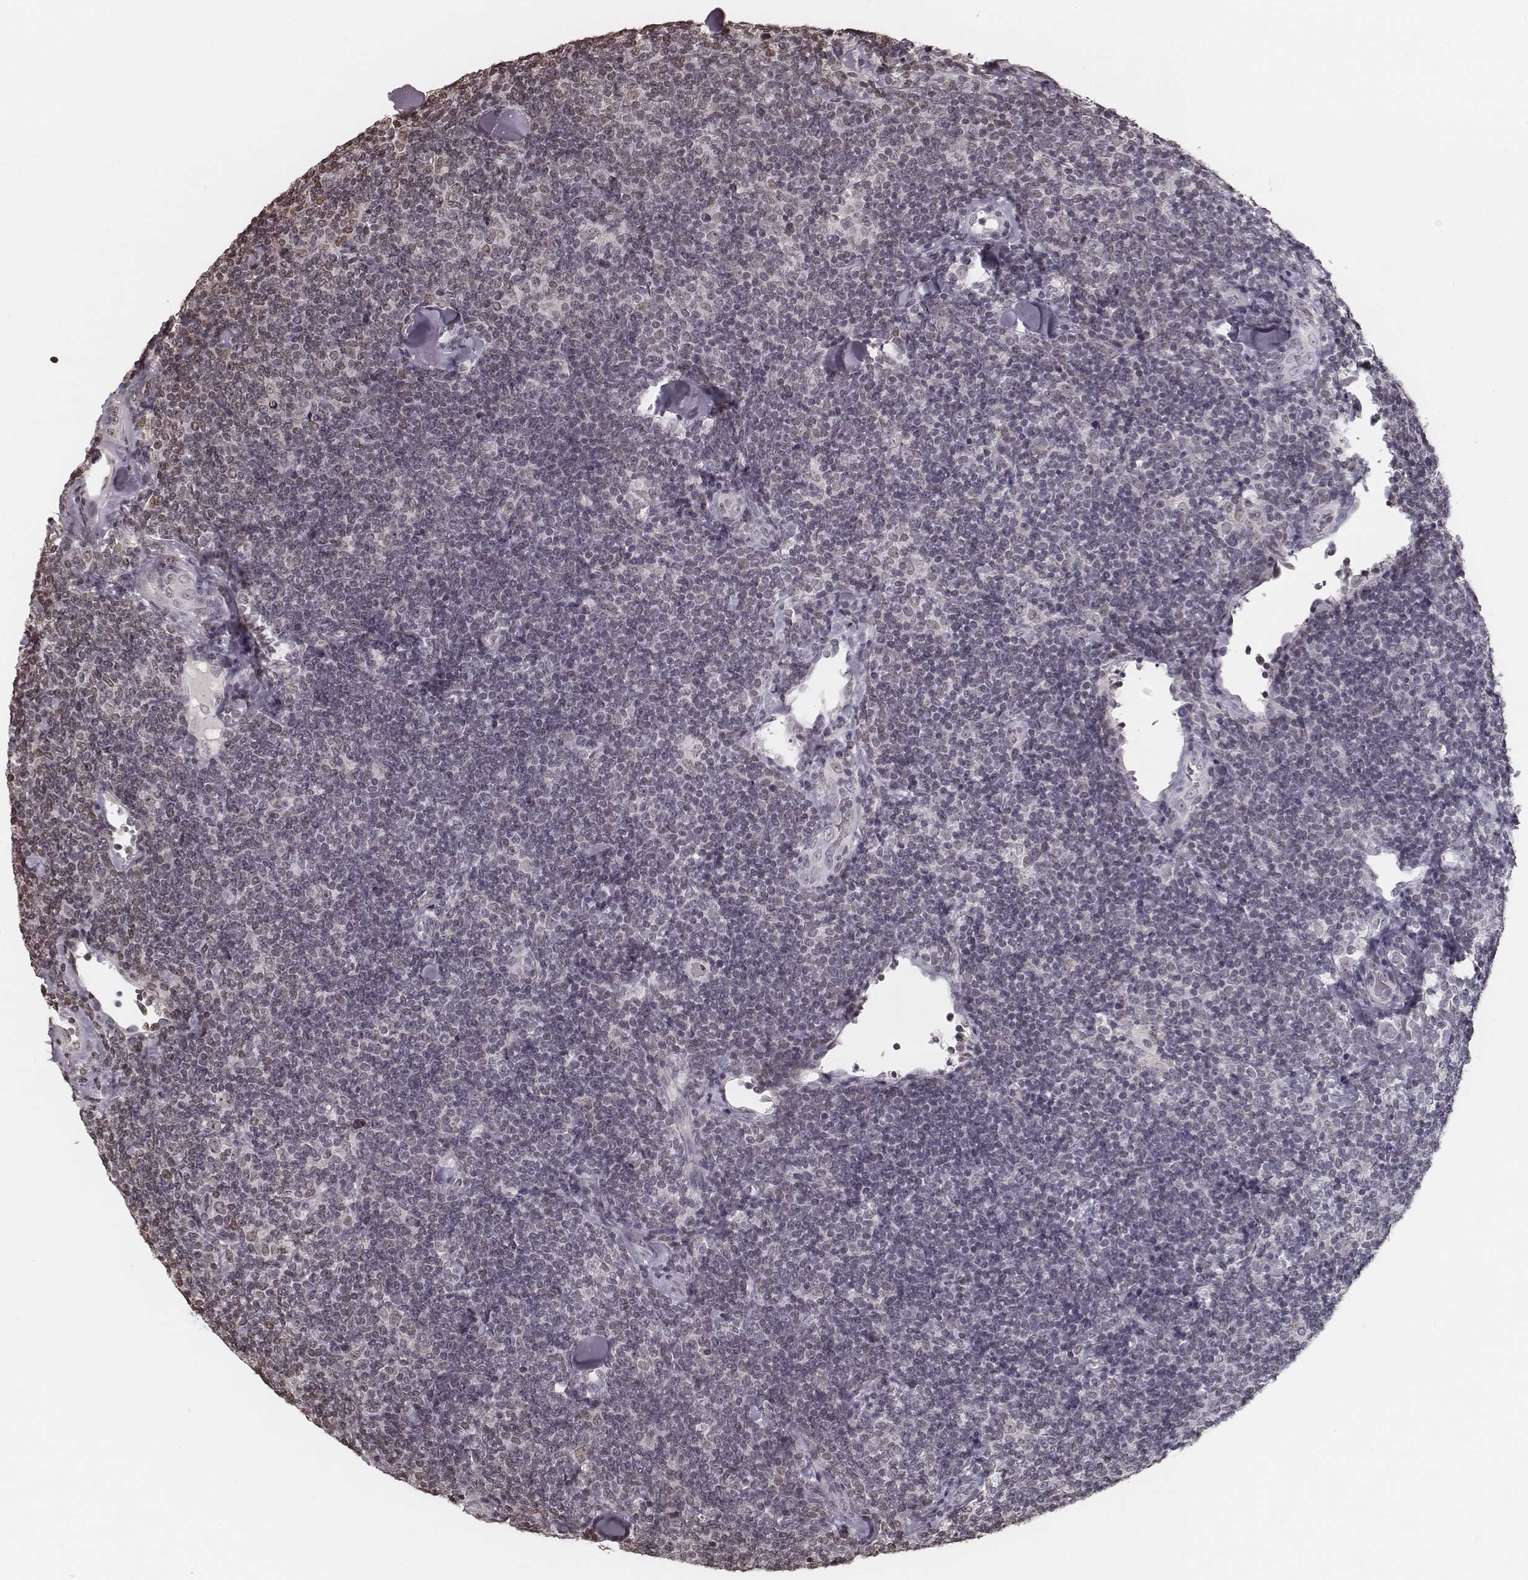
{"staining": {"intensity": "negative", "quantity": "none", "location": "none"}, "tissue": "lymphoma", "cell_type": "Tumor cells", "image_type": "cancer", "snomed": [{"axis": "morphology", "description": "Malignant lymphoma, non-Hodgkin's type, Low grade"}, {"axis": "topography", "description": "Lymph node"}], "caption": "High magnification brightfield microscopy of malignant lymphoma, non-Hodgkin's type (low-grade) stained with DAB (3,3'-diaminobenzidine) (brown) and counterstained with hematoxylin (blue): tumor cells show no significant expression. The staining is performed using DAB (3,3'-diaminobenzidine) brown chromogen with nuclei counter-stained in using hematoxylin.", "gene": "HMGA2", "patient": {"sex": "female", "age": 56}}